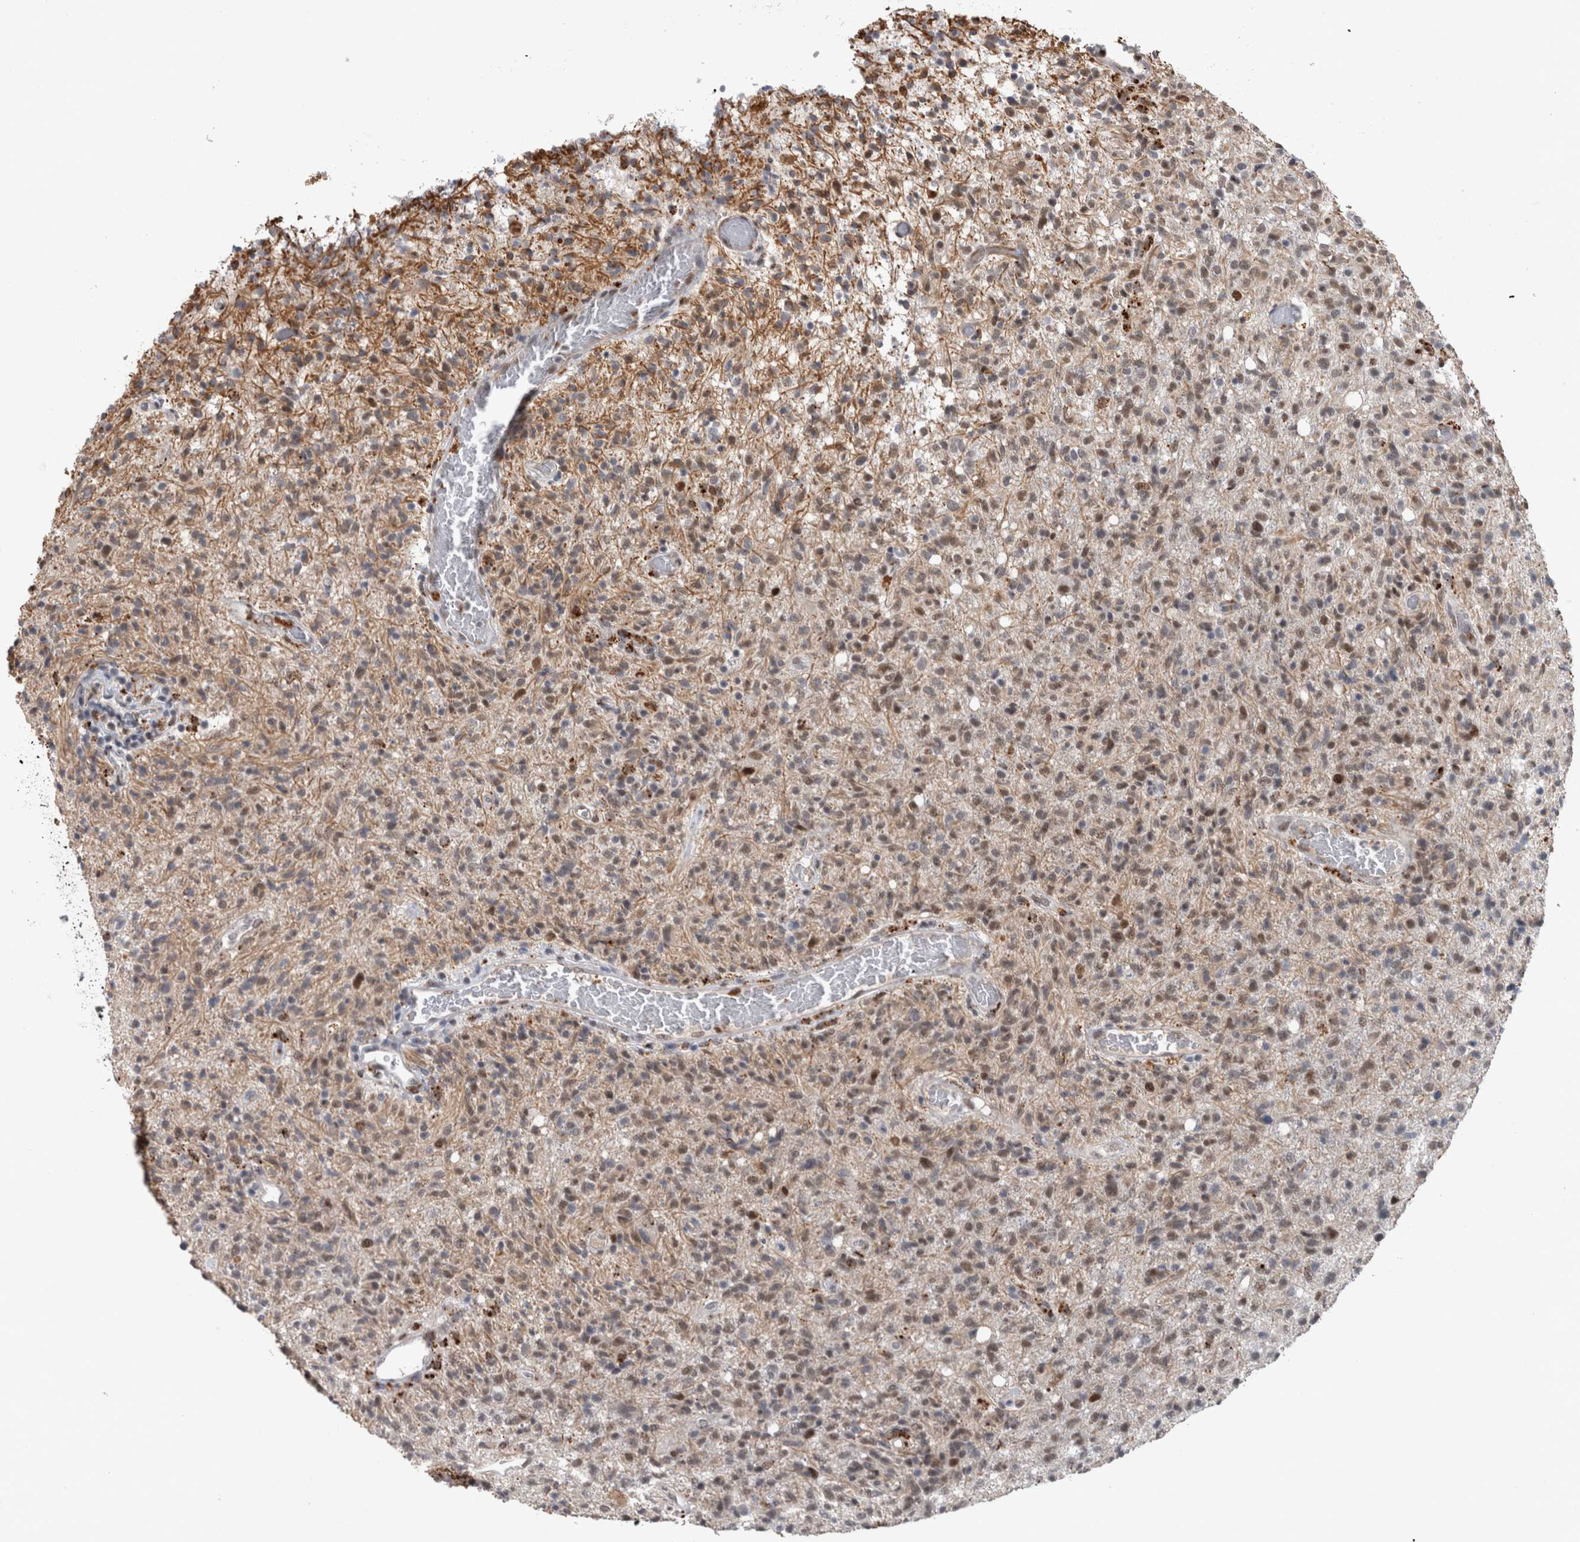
{"staining": {"intensity": "moderate", "quantity": "<25%", "location": "nuclear"}, "tissue": "glioma", "cell_type": "Tumor cells", "image_type": "cancer", "snomed": [{"axis": "morphology", "description": "Glioma, malignant, High grade"}, {"axis": "topography", "description": "Brain"}], "caption": "Immunohistochemical staining of human glioma shows low levels of moderate nuclear protein expression in about <25% of tumor cells.", "gene": "POLD2", "patient": {"sex": "female", "age": 57}}